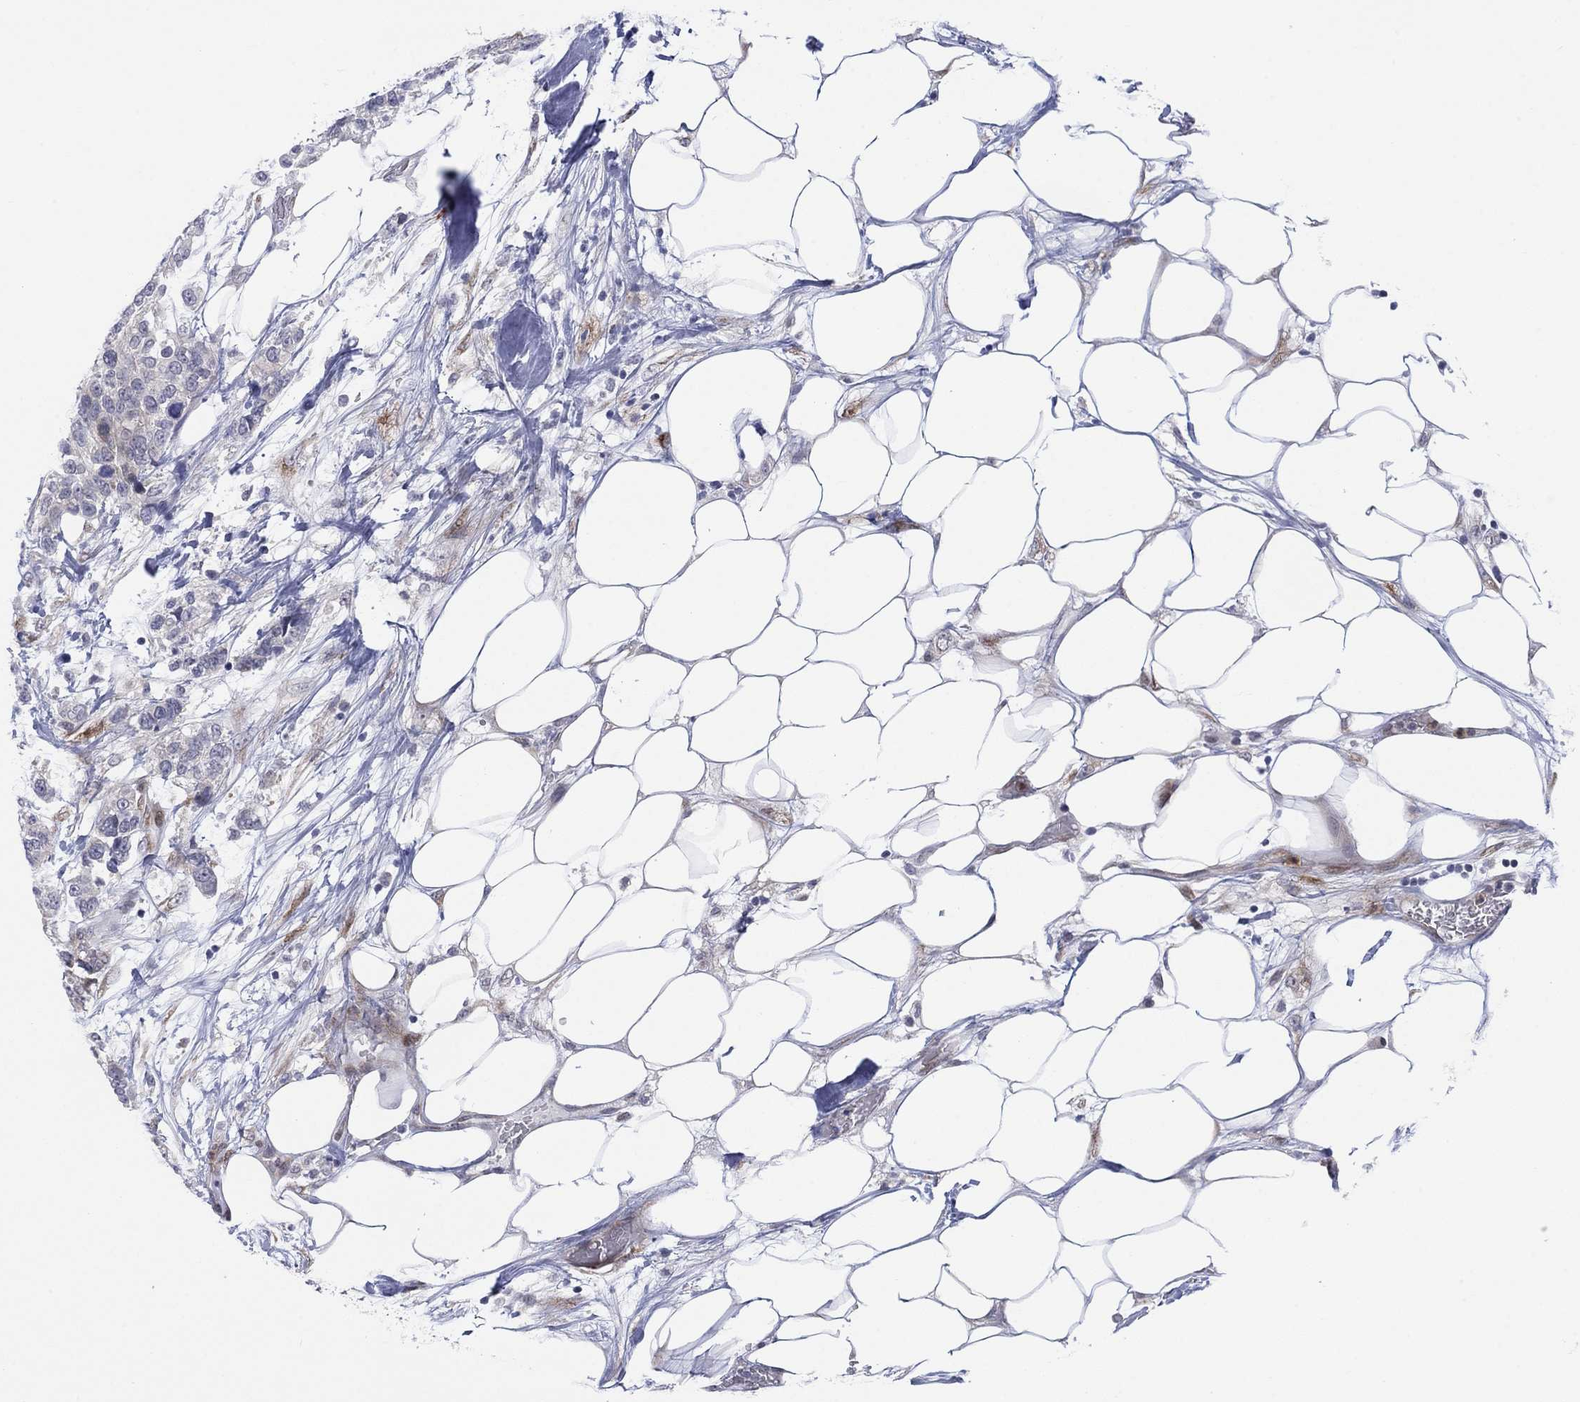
{"staining": {"intensity": "negative", "quantity": "none", "location": "none"}, "tissue": "urothelial cancer", "cell_type": "Tumor cells", "image_type": "cancer", "snomed": [{"axis": "morphology", "description": "Urothelial carcinoma, High grade"}, {"axis": "topography", "description": "Urinary bladder"}], "caption": "The micrograph reveals no staining of tumor cells in high-grade urothelial carcinoma. (Stains: DAB IHC with hematoxylin counter stain, Microscopy: brightfield microscopy at high magnification).", "gene": "TTC21B", "patient": {"sex": "male", "age": 77}}